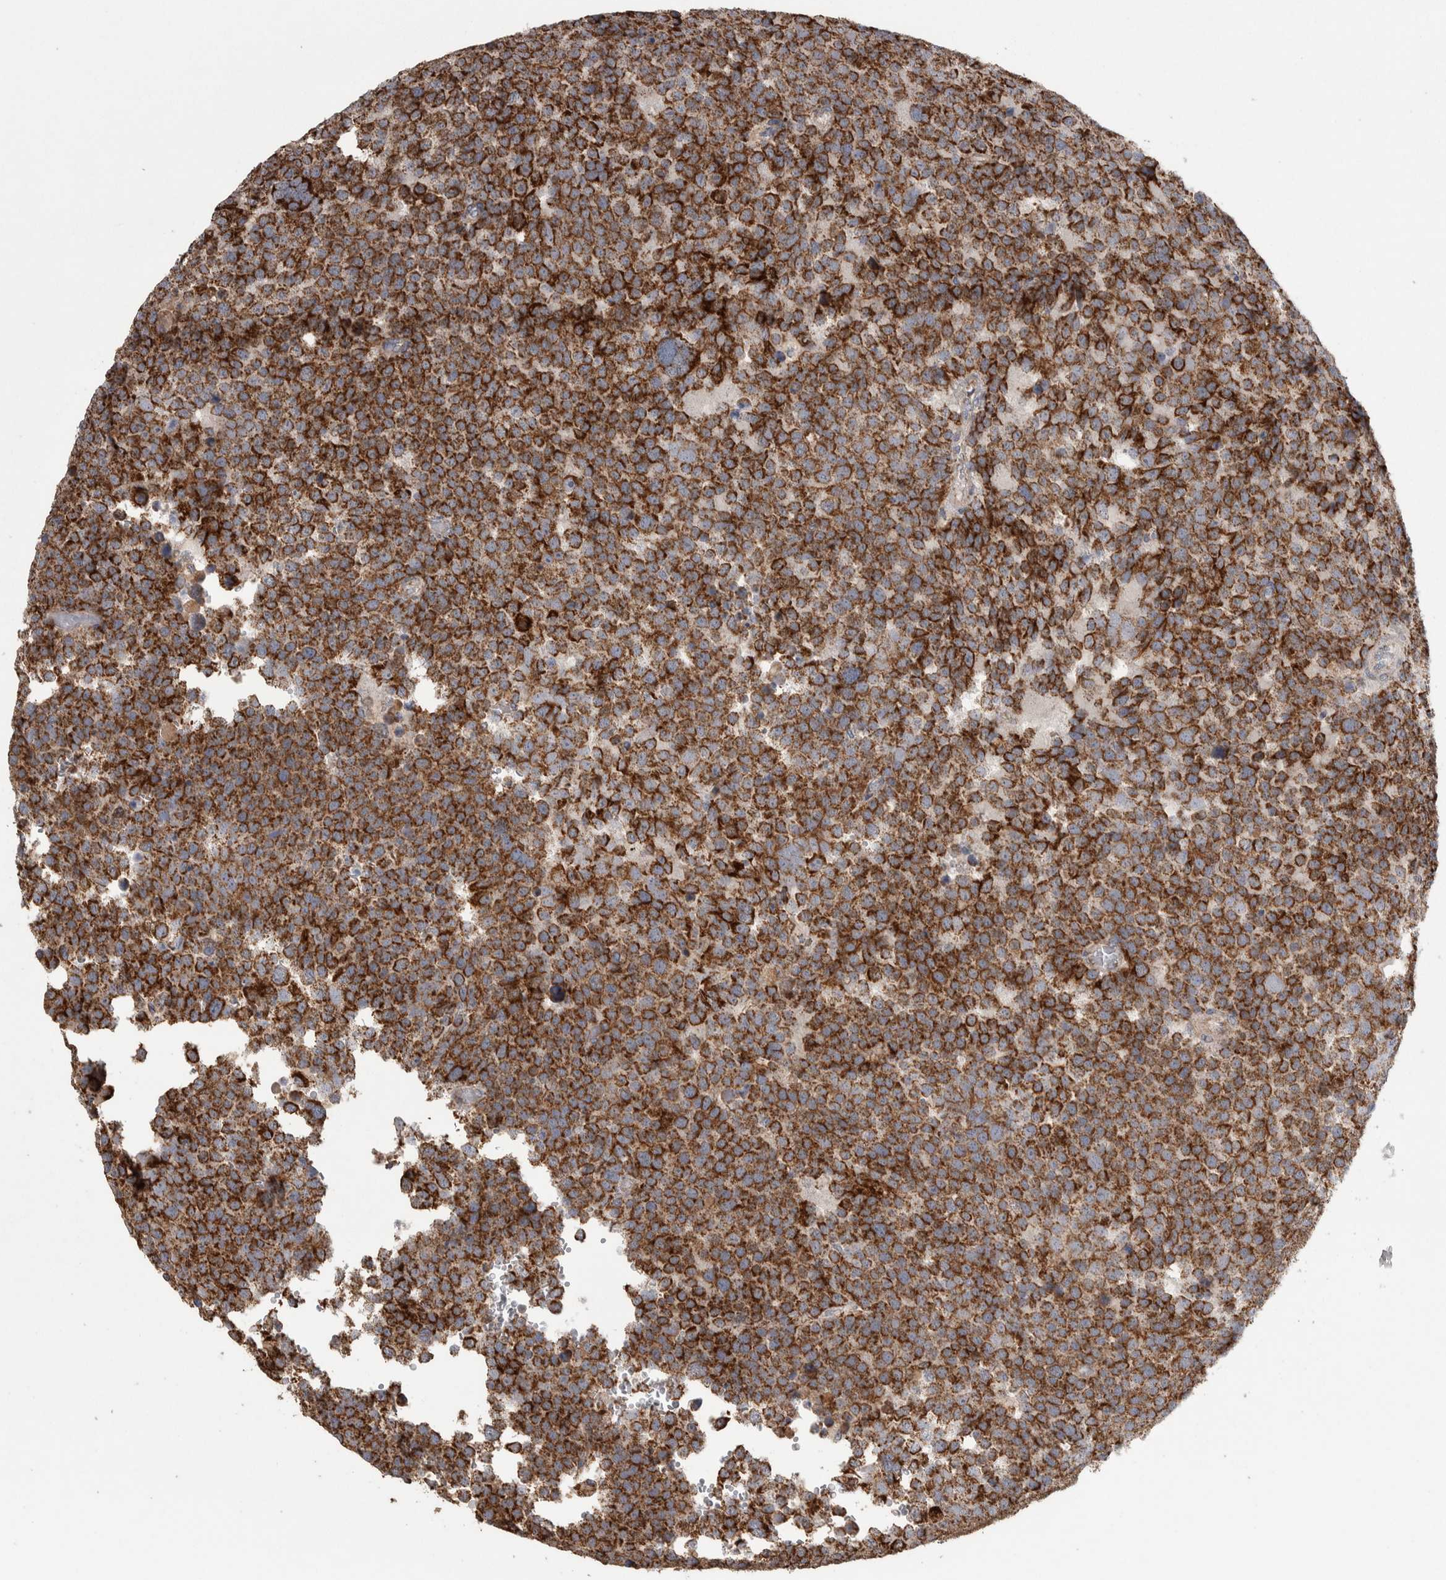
{"staining": {"intensity": "strong", "quantity": ">75%", "location": "cytoplasmic/membranous"}, "tissue": "testis cancer", "cell_type": "Tumor cells", "image_type": "cancer", "snomed": [{"axis": "morphology", "description": "Seminoma, NOS"}, {"axis": "topography", "description": "Testis"}], "caption": "Immunohistochemistry micrograph of neoplastic tissue: human seminoma (testis) stained using immunohistochemistry (IHC) shows high levels of strong protein expression localized specifically in the cytoplasmic/membranous of tumor cells, appearing as a cytoplasmic/membranous brown color.", "gene": "SCO1", "patient": {"sex": "male", "age": 71}}